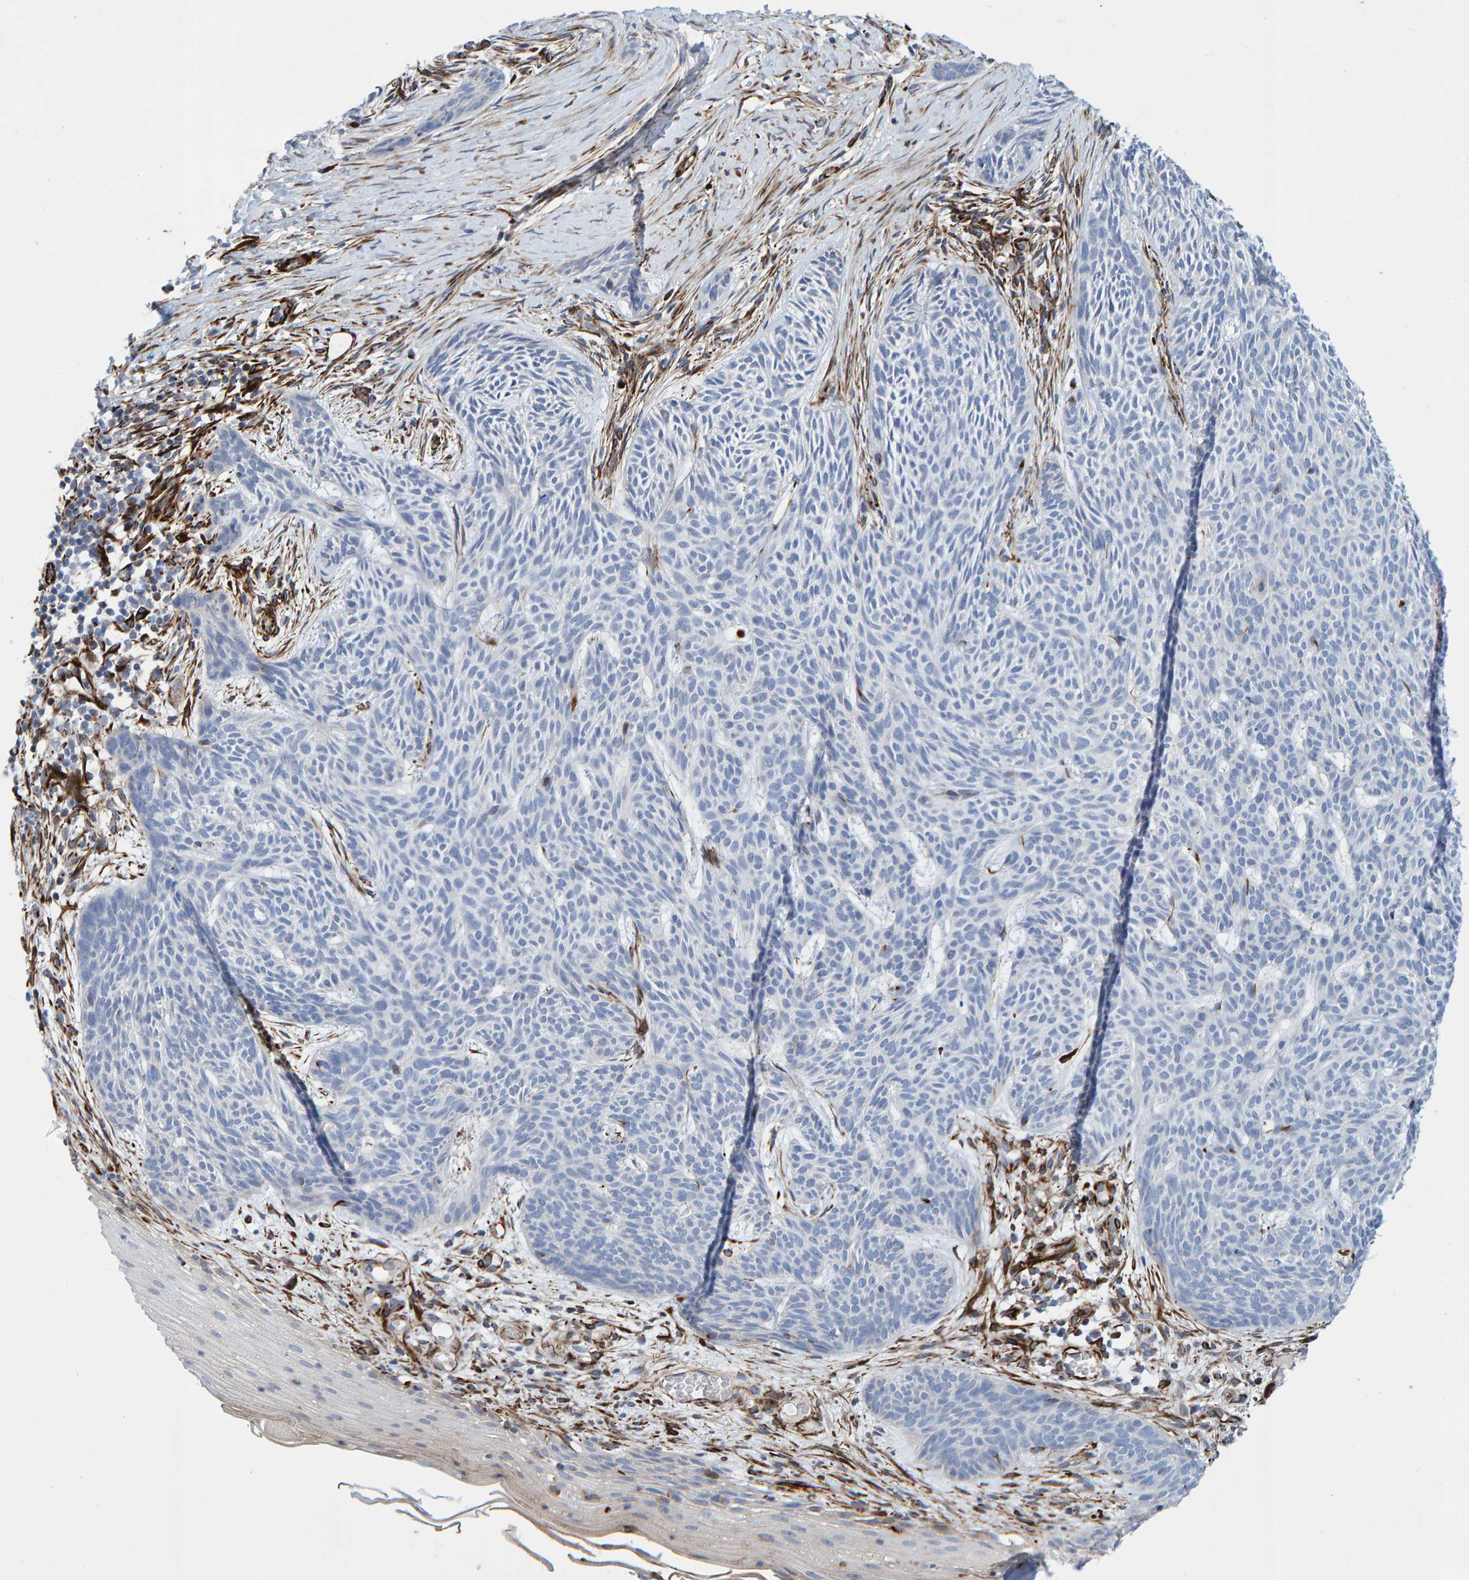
{"staining": {"intensity": "negative", "quantity": "none", "location": "none"}, "tissue": "skin cancer", "cell_type": "Tumor cells", "image_type": "cancer", "snomed": [{"axis": "morphology", "description": "Basal cell carcinoma"}, {"axis": "topography", "description": "Skin"}], "caption": "Immunohistochemistry (IHC) of skin cancer exhibits no staining in tumor cells.", "gene": "POLG2", "patient": {"sex": "female", "age": 59}}